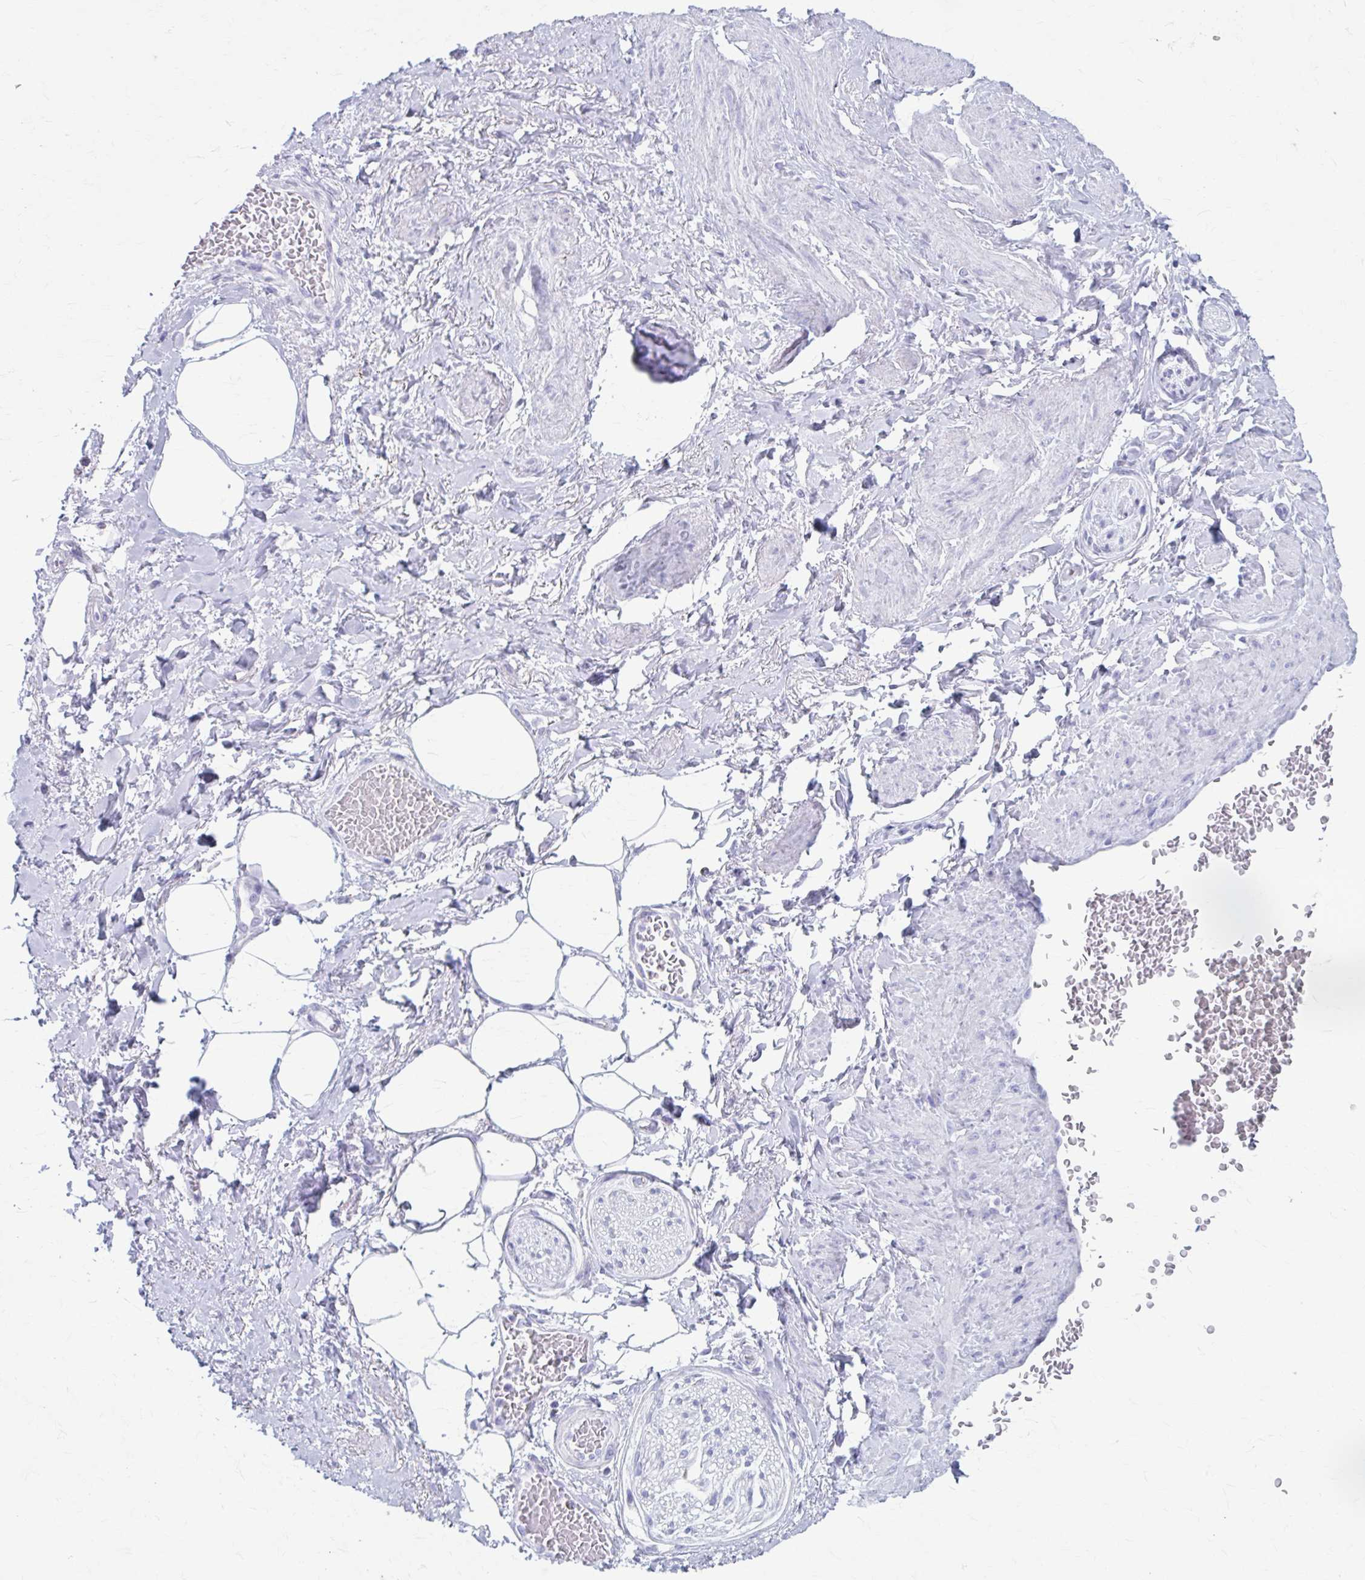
{"staining": {"intensity": "negative", "quantity": "none", "location": "none"}, "tissue": "adipose tissue", "cell_type": "Adipocytes", "image_type": "normal", "snomed": [{"axis": "morphology", "description": "Normal tissue, NOS"}, {"axis": "topography", "description": "Vagina"}, {"axis": "topography", "description": "Peripheral nerve tissue"}], "caption": "High power microscopy micrograph of an IHC histopathology image of unremarkable adipose tissue, revealing no significant staining in adipocytes.", "gene": "KCNE2", "patient": {"sex": "female", "age": 71}}